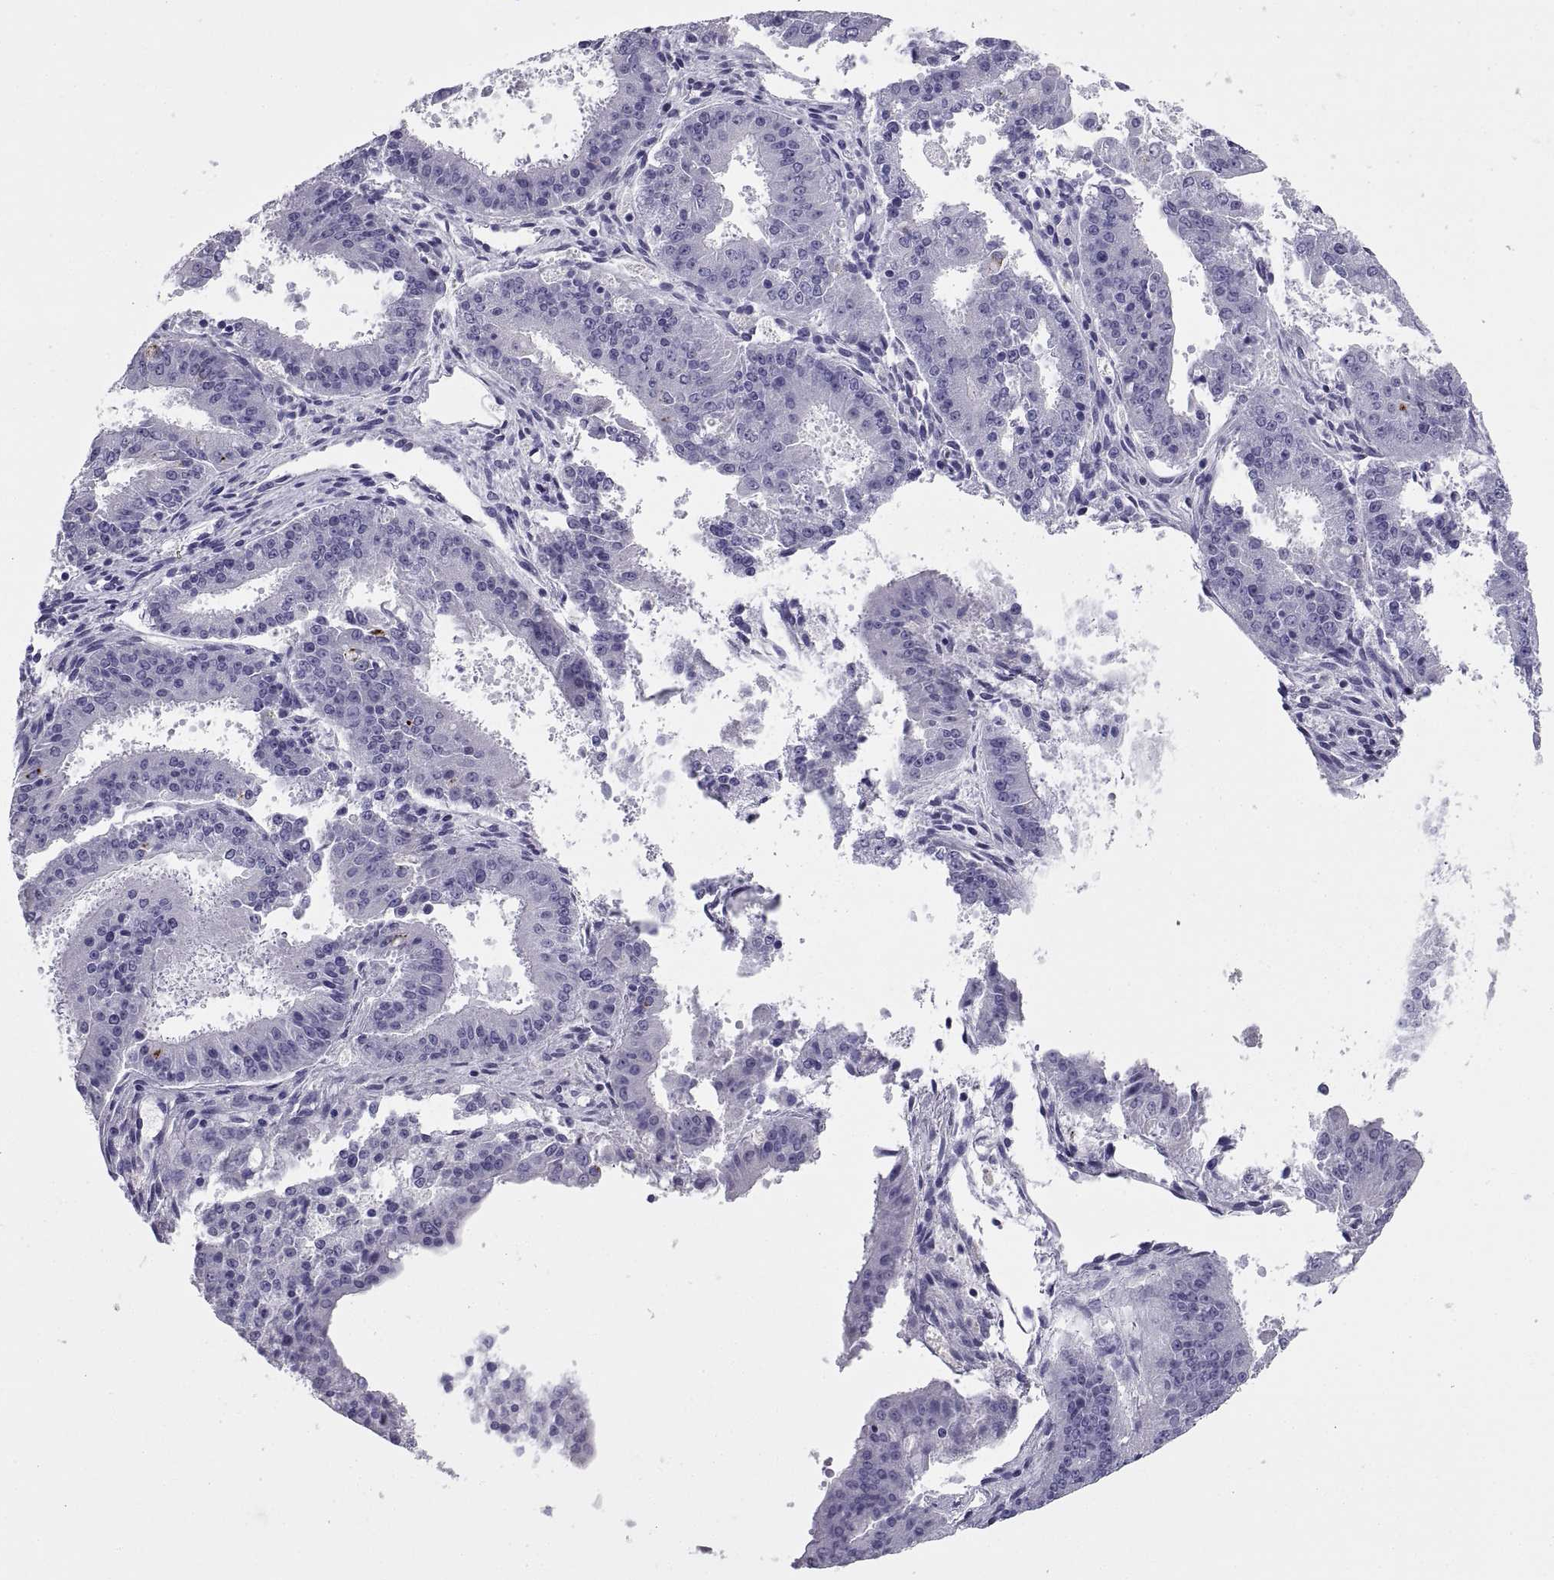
{"staining": {"intensity": "negative", "quantity": "none", "location": "none"}, "tissue": "ovarian cancer", "cell_type": "Tumor cells", "image_type": "cancer", "snomed": [{"axis": "morphology", "description": "Carcinoma, endometroid"}, {"axis": "topography", "description": "Ovary"}], "caption": "This is an IHC micrograph of ovarian cancer. There is no staining in tumor cells.", "gene": "RGS20", "patient": {"sex": "female", "age": 42}}